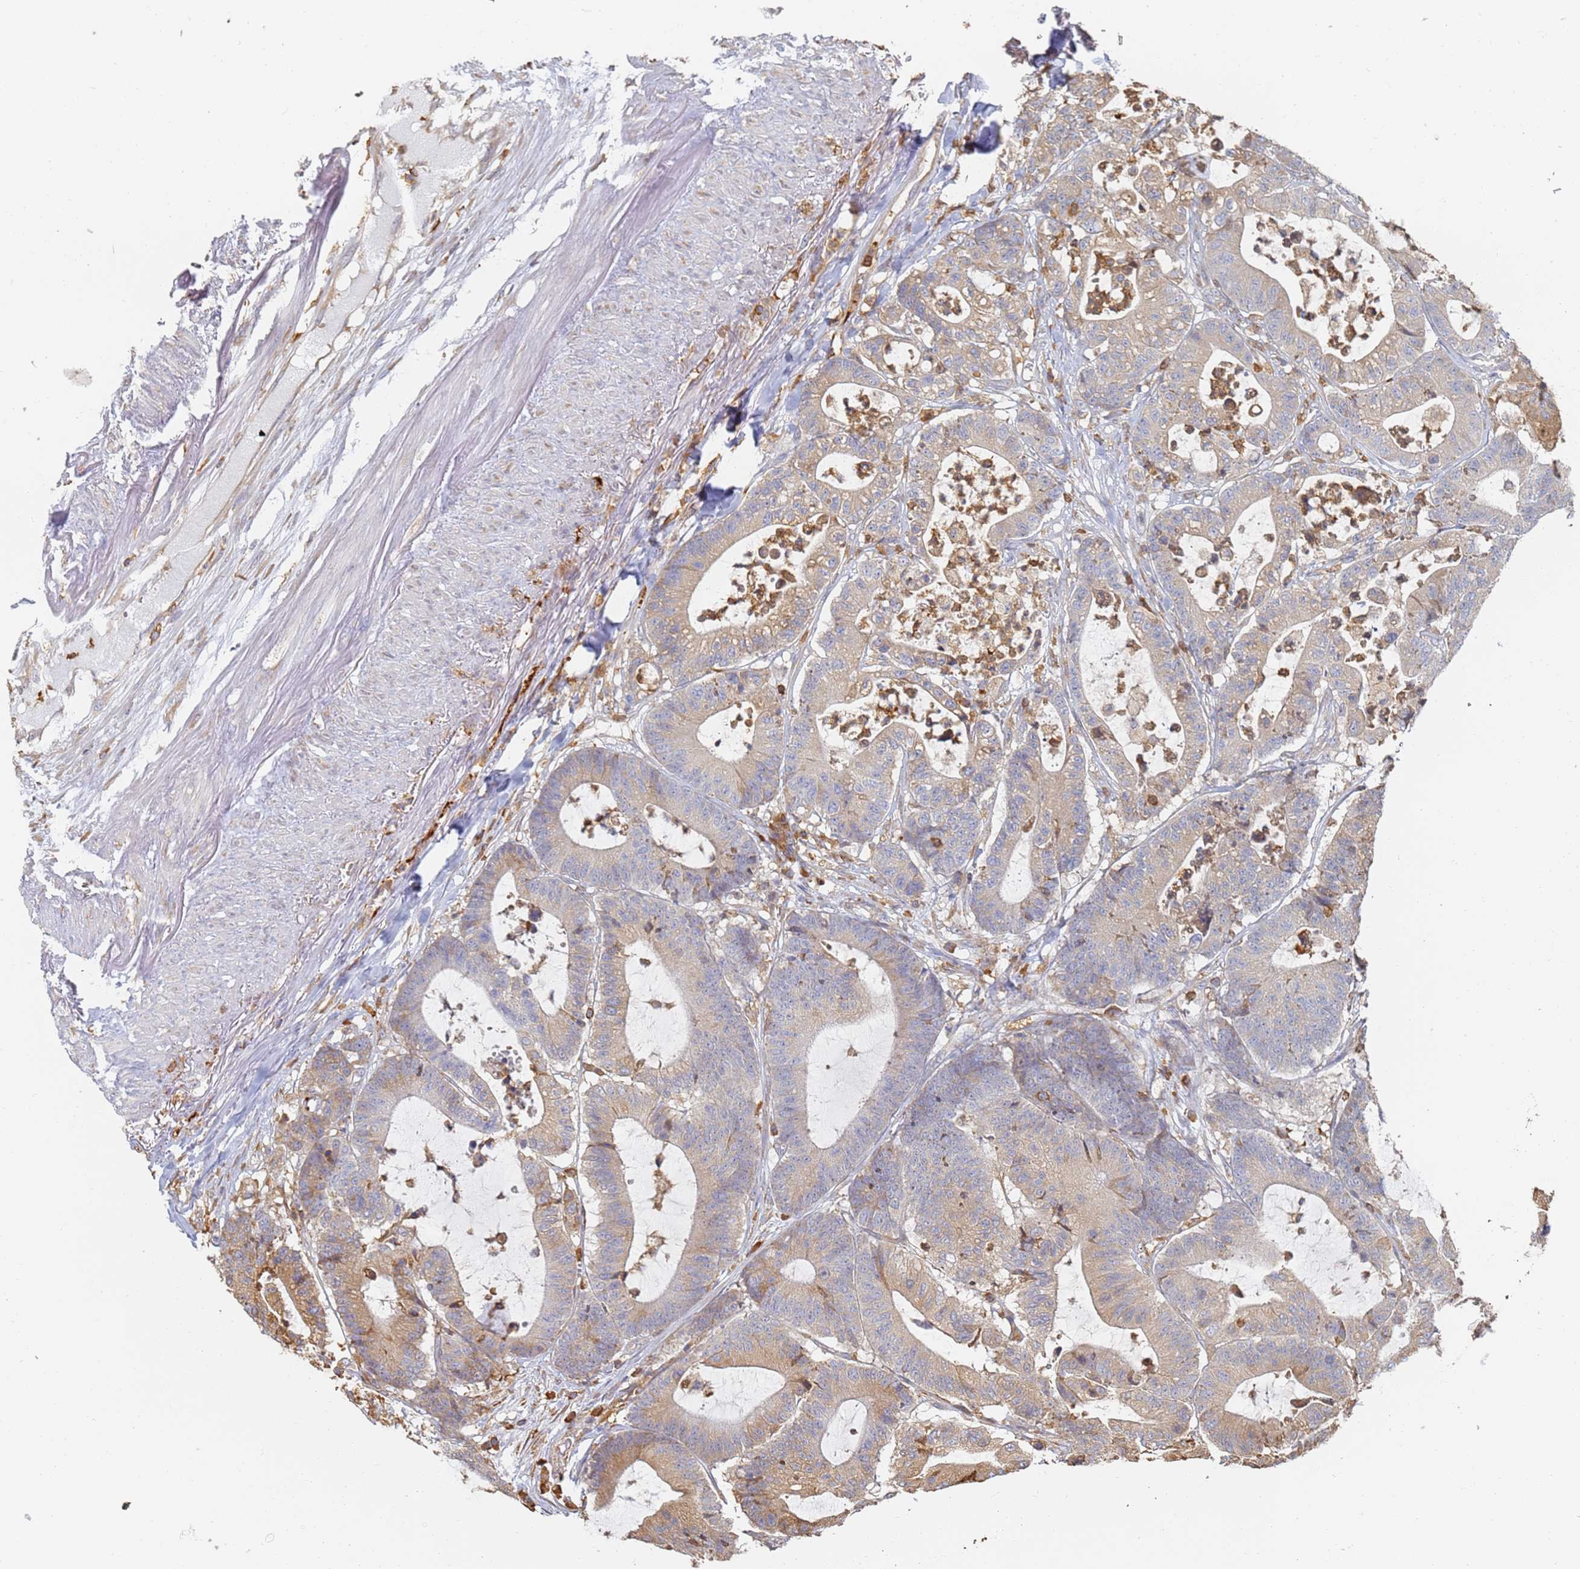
{"staining": {"intensity": "weak", "quantity": ">75%", "location": "cytoplasmic/membranous"}, "tissue": "colorectal cancer", "cell_type": "Tumor cells", "image_type": "cancer", "snomed": [{"axis": "morphology", "description": "Adenocarcinoma, NOS"}, {"axis": "topography", "description": "Colon"}], "caption": "Weak cytoplasmic/membranous protein positivity is seen in approximately >75% of tumor cells in colorectal cancer.", "gene": "BIN2", "patient": {"sex": "female", "age": 84}}